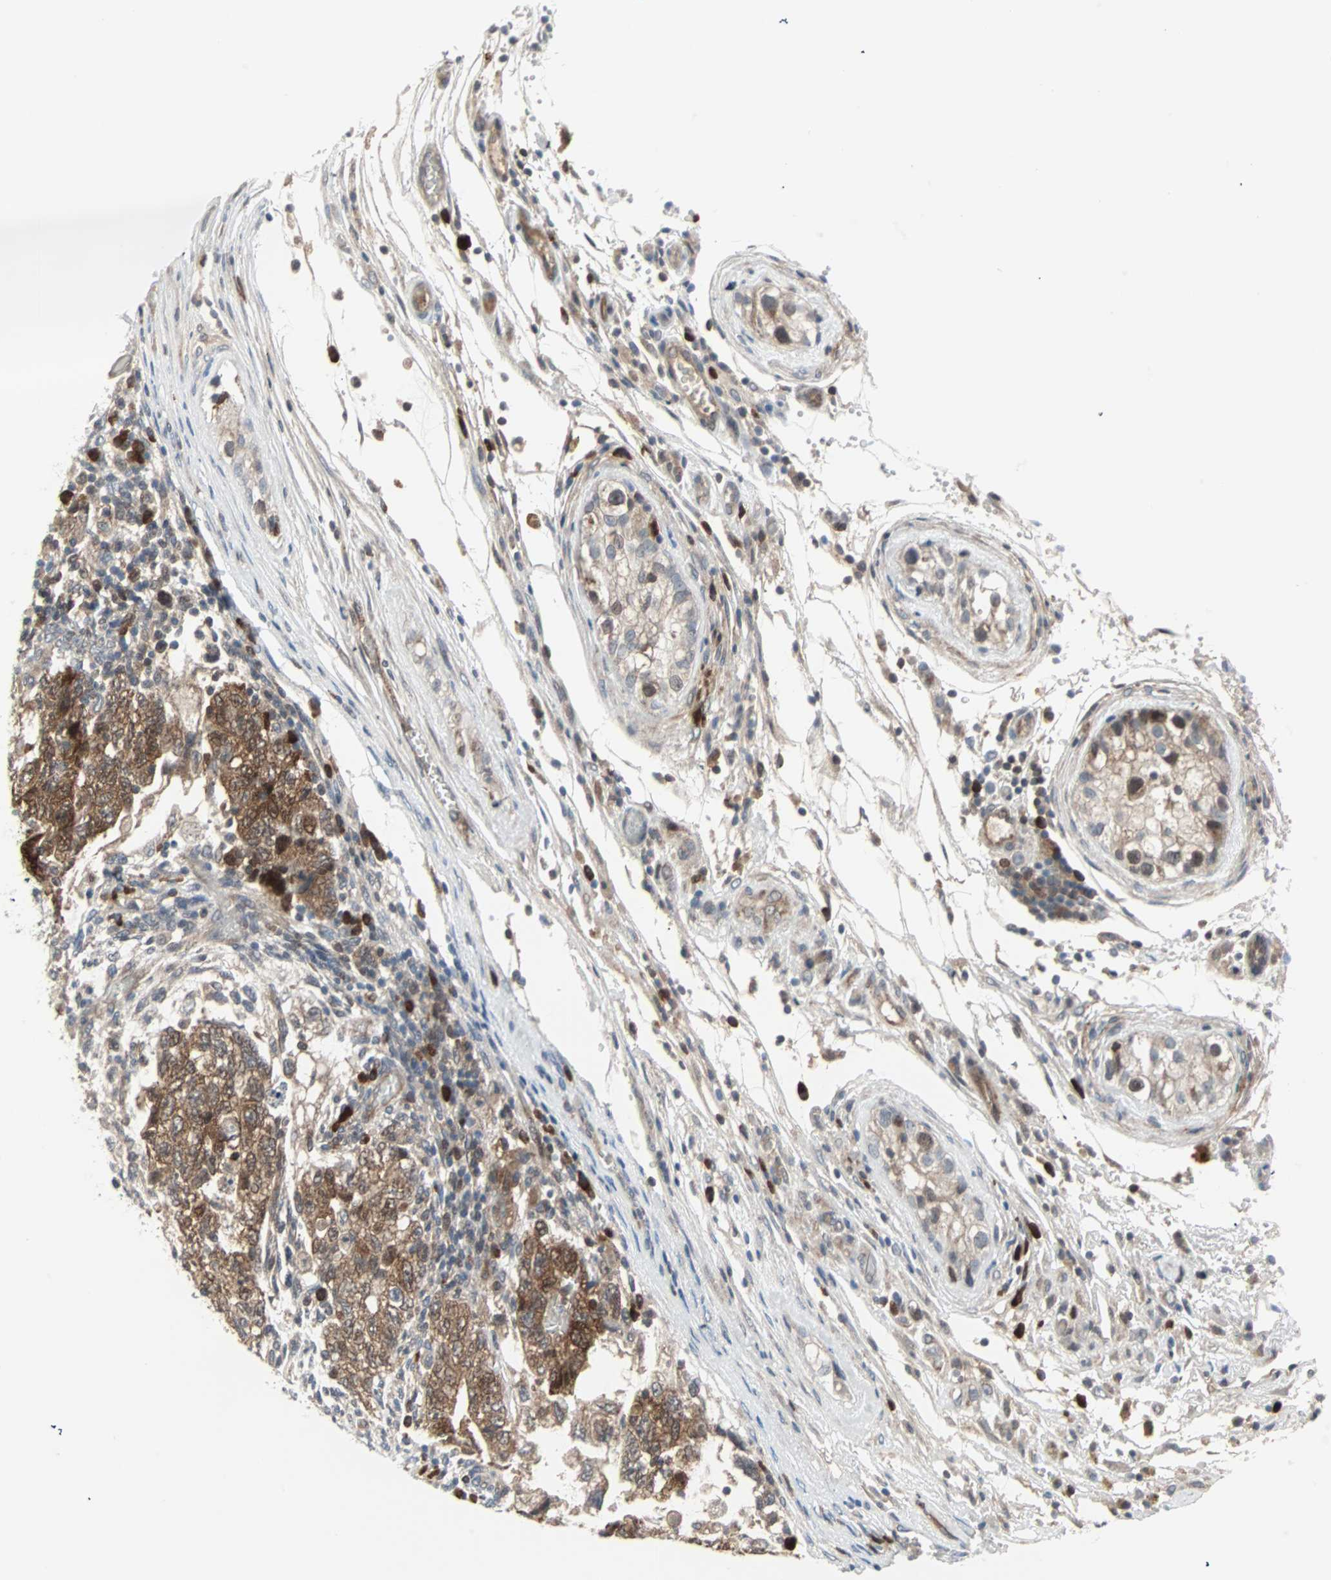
{"staining": {"intensity": "moderate", "quantity": ">75%", "location": "cytoplasmic/membranous"}, "tissue": "testis cancer", "cell_type": "Tumor cells", "image_type": "cancer", "snomed": [{"axis": "morphology", "description": "Normal tissue, NOS"}, {"axis": "morphology", "description": "Carcinoma, Embryonal, NOS"}, {"axis": "topography", "description": "Testis"}], "caption": "Moderate cytoplasmic/membranous positivity for a protein is appreciated in approximately >75% of tumor cells of testis embryonal carcinoma using immunohistochemistry.", "gene": "CASP3", "patient": {"sex": "male", "age": 36}}